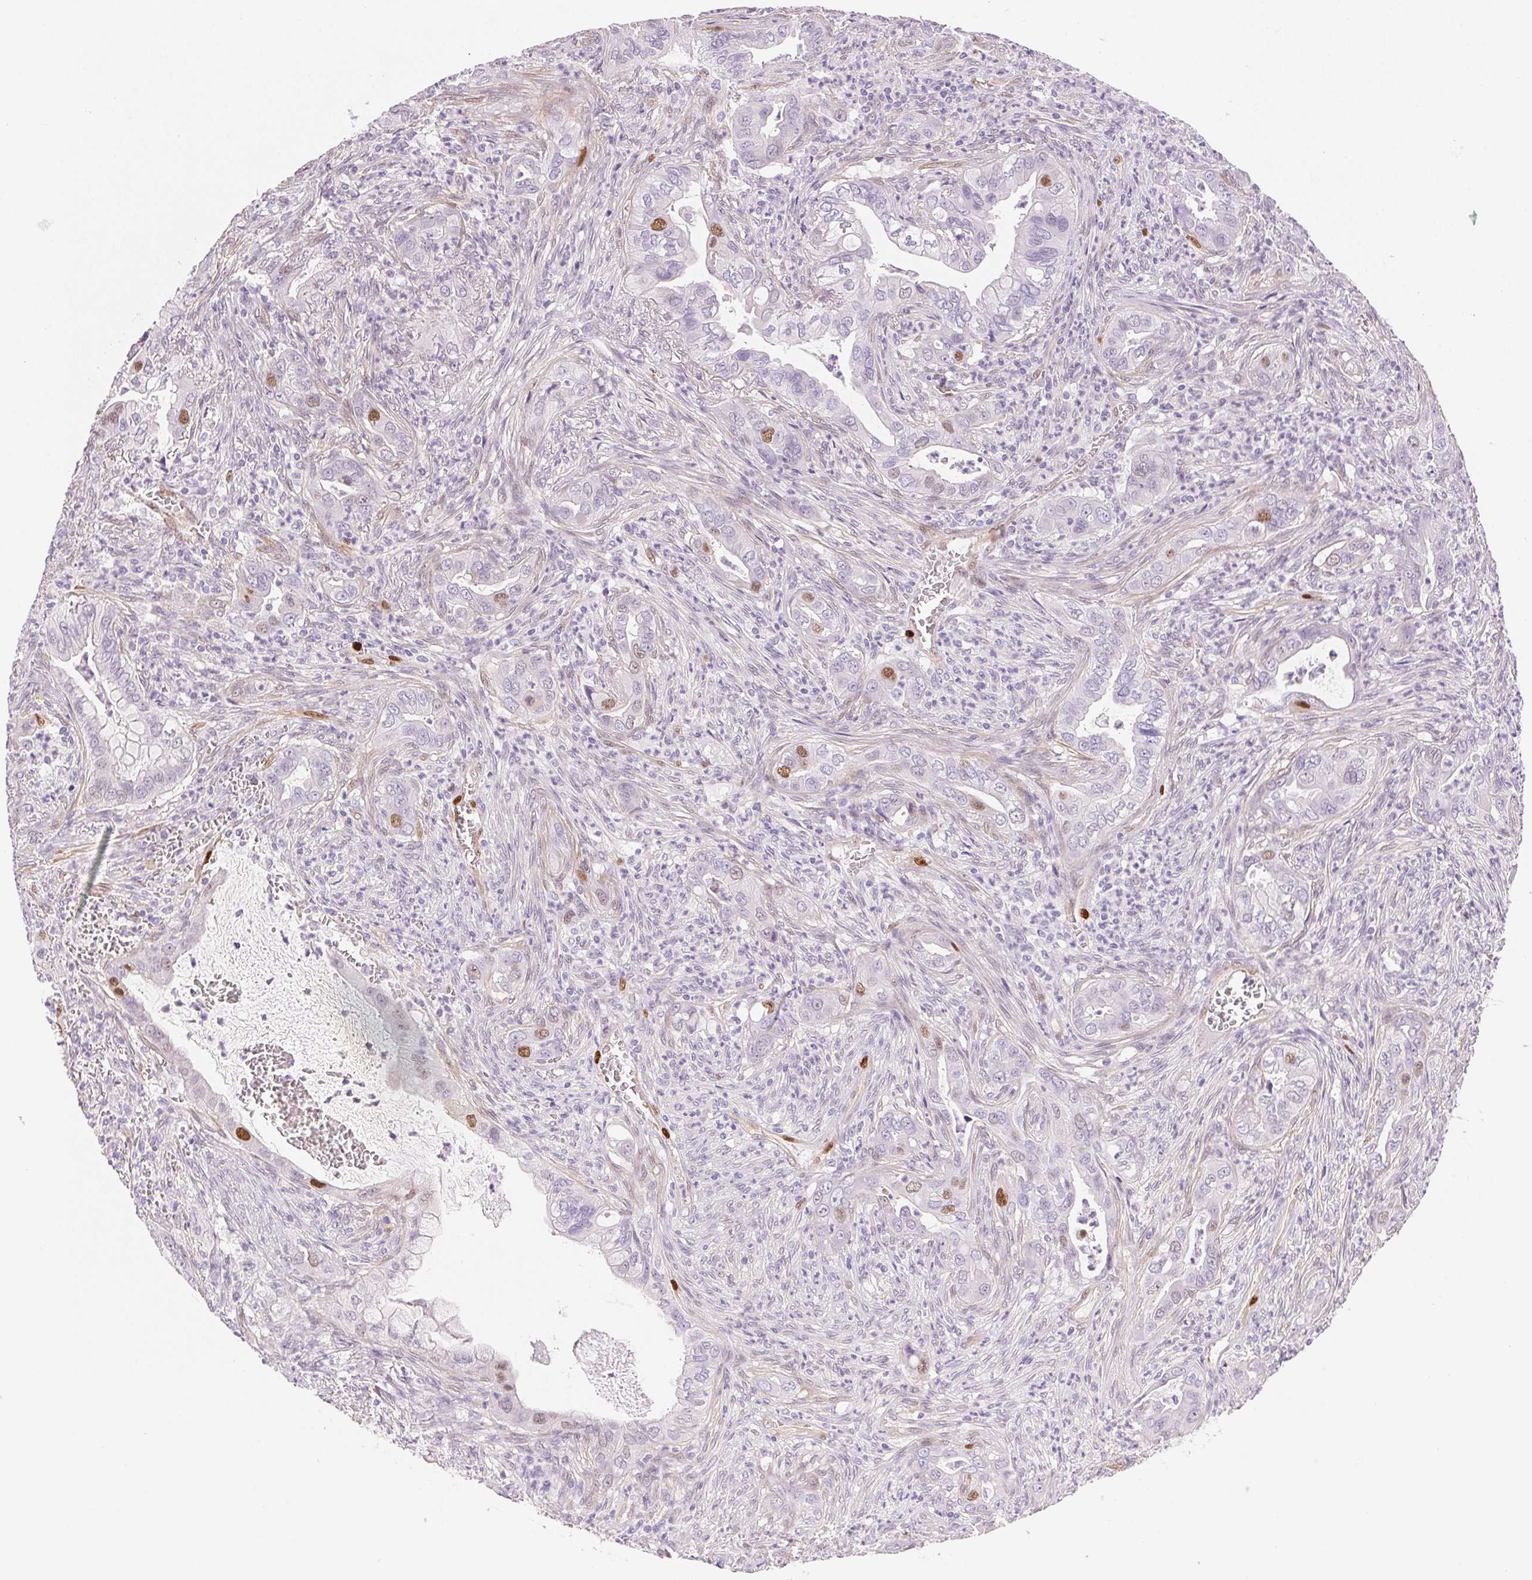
{"staining": {"intensity": "moderate", "quantity": "<25%", "location": "nuclear"}, "tissue": "lung cancer", "cell_type": "Tumor cells", "image_type": "cancer", "snomed": [{"axis": "morphology", "description": "Adenocarcinoma, NOS"}, {"axis": "topography", "description": "Lung"}], "caption": "This image reveals lung adenocarcinoma stained with immunohistochemistry to label a protein in brown. The nuclear of tumor cells show moderate positivity for the protein. Nuclei are counter-stained blue.", "gene": "SMTN", "patient": {"sex": "male", "age": 65}}